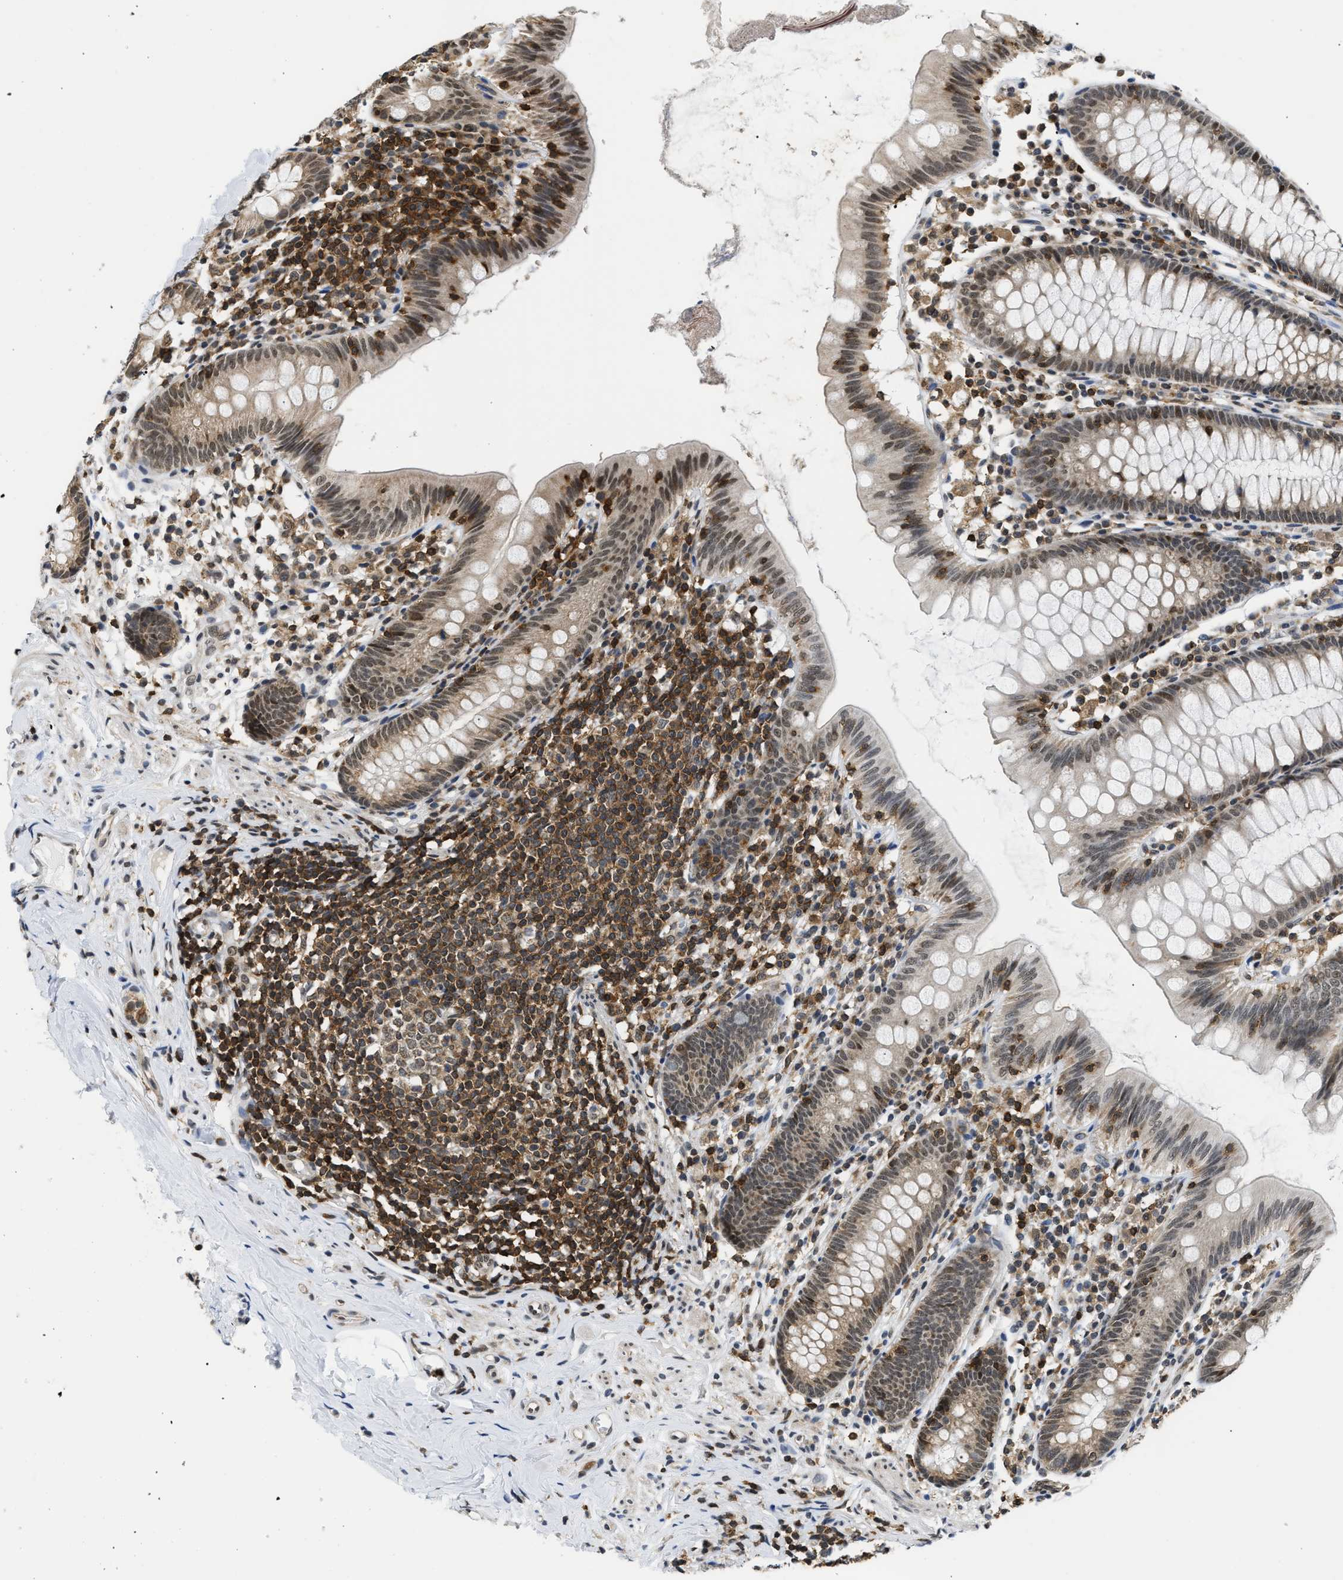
{"staining": {"intensity": "strong", "quantity": "25%-75%", "location": "cytoplasmic/membranous,nuclear"}, "tissue": "appendix", "cell_type": "Glandular cells", "image_type": "normal", "snomed": [{"axis": "morphology", "description": "Normal tissue, NOS"}, {"axis": "topography", "description": "Appendix"}], "caption": "Human appendix stained for a protein (brown) exhibits strong cytoplasmic/membranous,nuclear positive expression in approximately 25%-75% of glandular cells.", "gene": "STK10", "patient": {"sex": "male", "age": 52}}